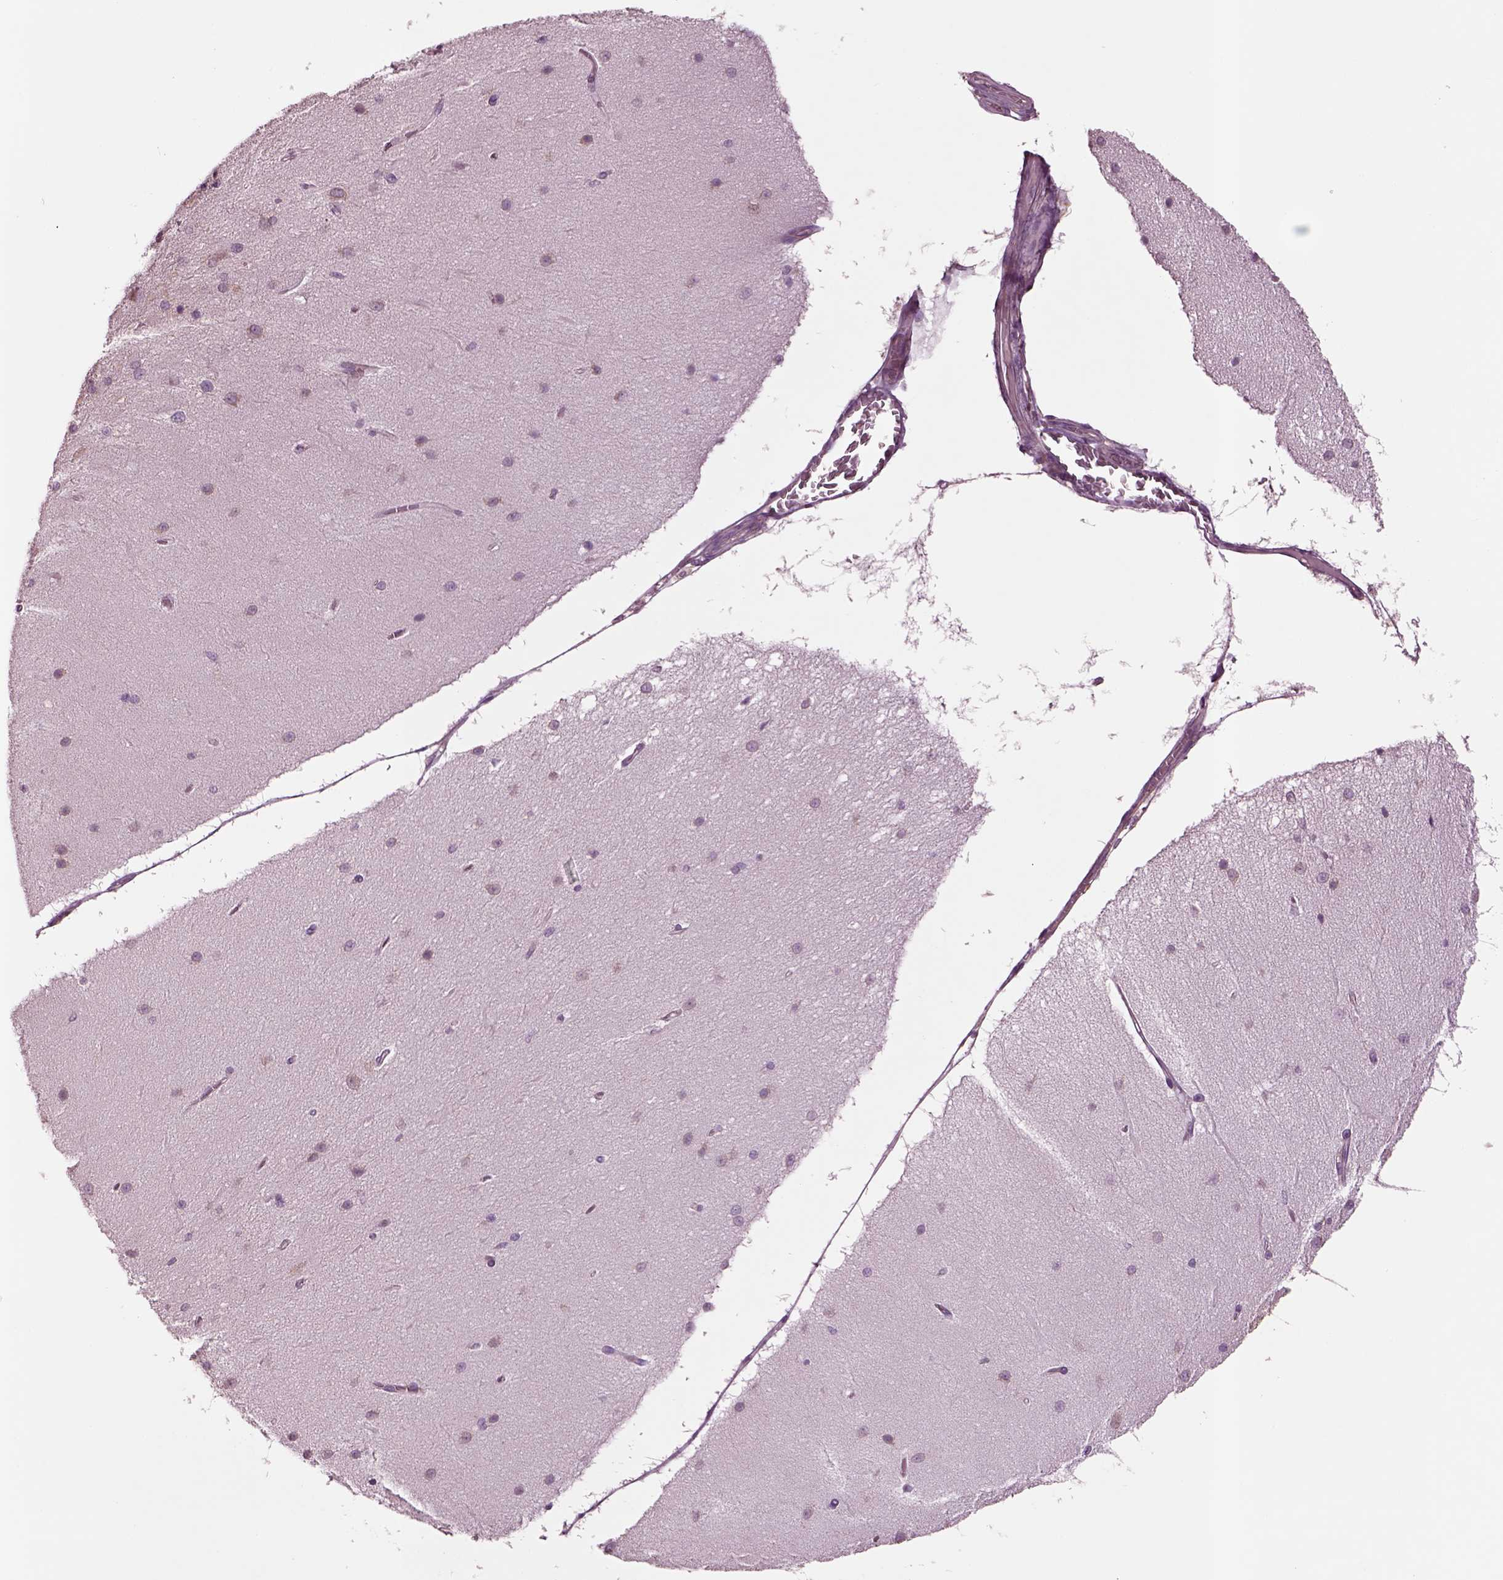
{"staining": {"intensity": "weak", "quantity": ">75%", "location": "cytoplasmic/membranous"}, "tissue": "cerebellum", "cell_type": "Cells in granular layer", "image_type": "normal", "snomed": [{"axis": "morphology", "description": "Normal tissue, NOS"}, {"axis": "topography", "description": "Cerebellum"}], "caption": "Immunohistochemical staining of benign cerebellum displays weak cytoplasmic/membranous protein staining in approximately >75% of cells in granular layer.", "gene": "SEC23A", "patient": {"sex": "female", "age": 54}}